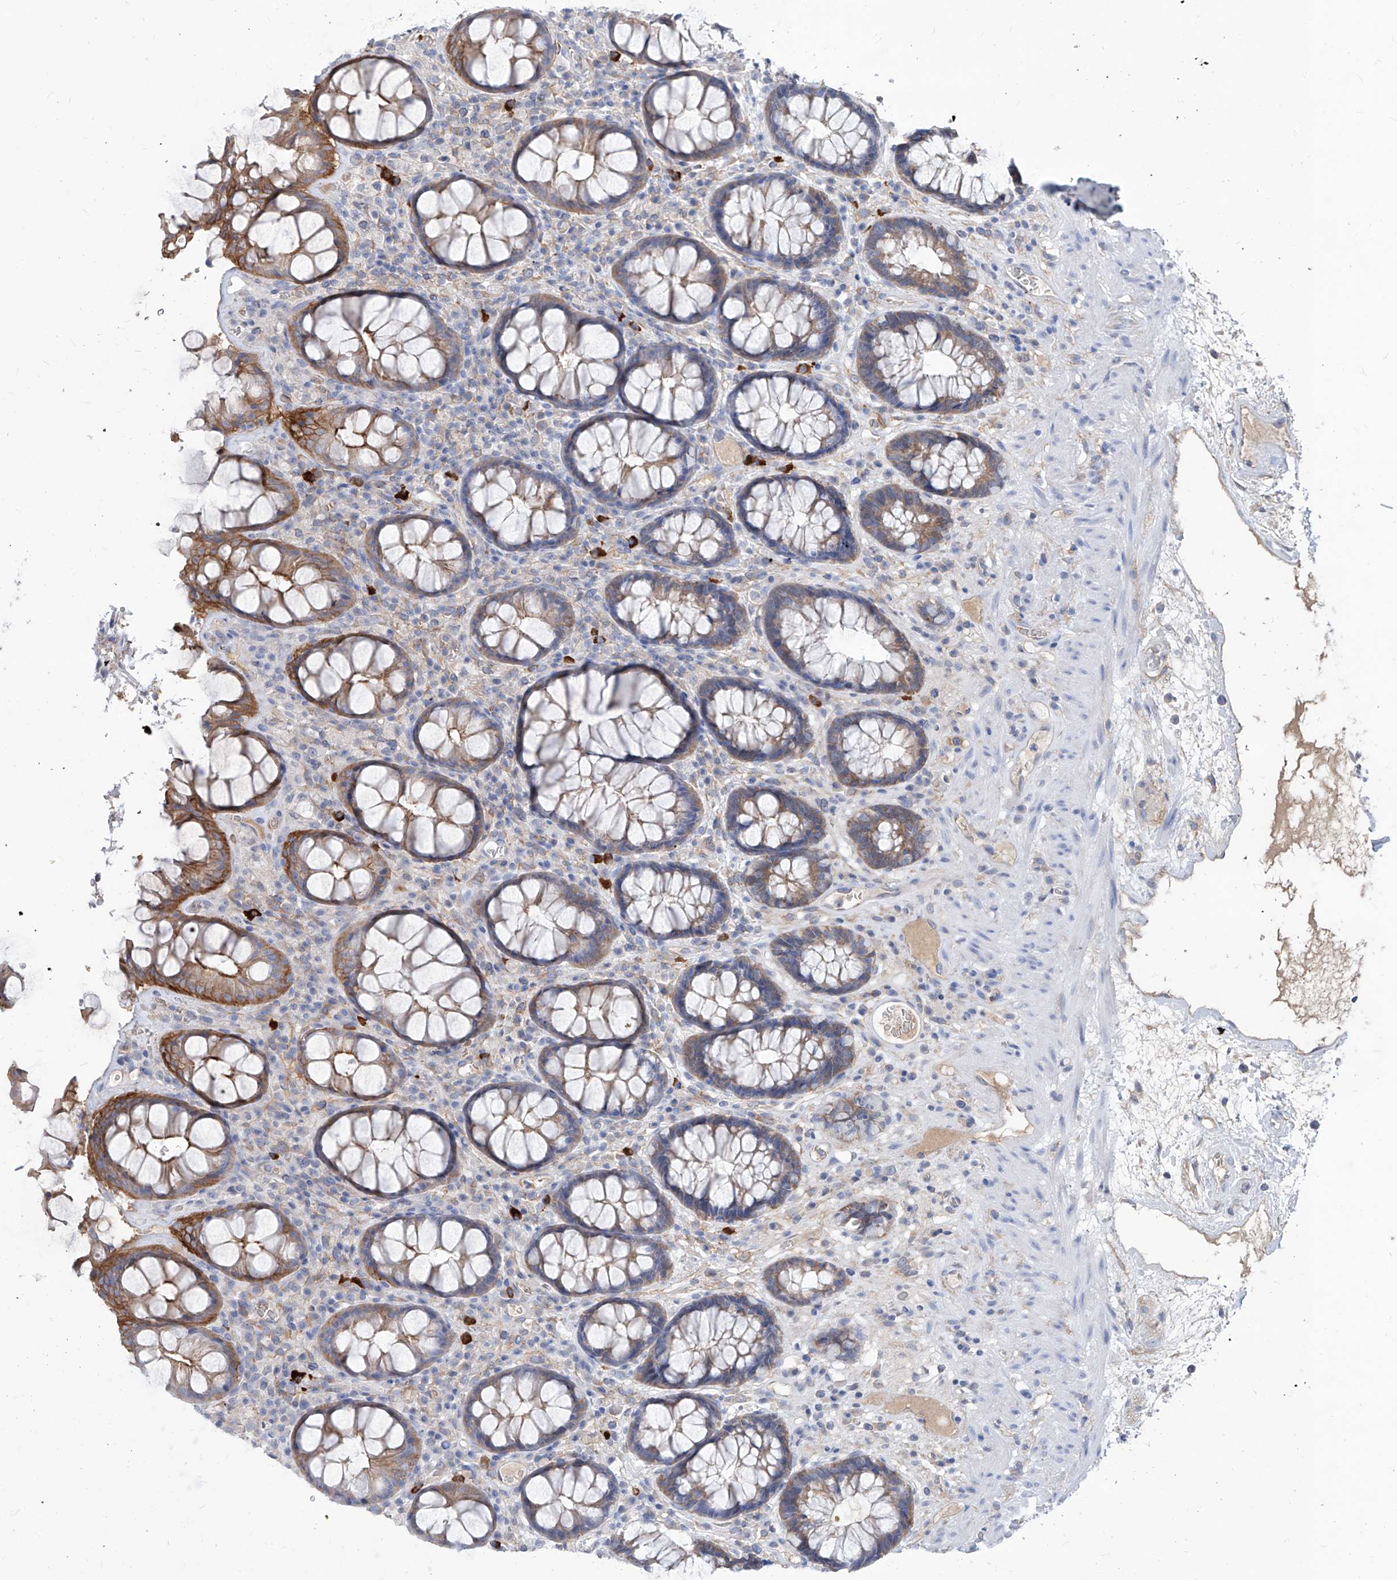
{"staining": {"intensity": "moderate", "quantity": "25%-75%", "location": "cytoplasmic/membranous"}, "tissue": "rectum", "cell_type": "Glandular cells", "image_type": "normal", "snomed": [{"axis": "morphology", "description": "Normal tissue, NOS"}, {"axis": "topography", "description": "Rectum"}], "caption": "A high-resolution photomicrograph shows immunohistochemistry (IHC) staining of unremarkable rectum, which reveals moderate cytoplasmic/membranous staining in approximately 25%-75% of glandular cells.", "gene": "AKAP10", "patient": {"sex": "male", "age": 64}}